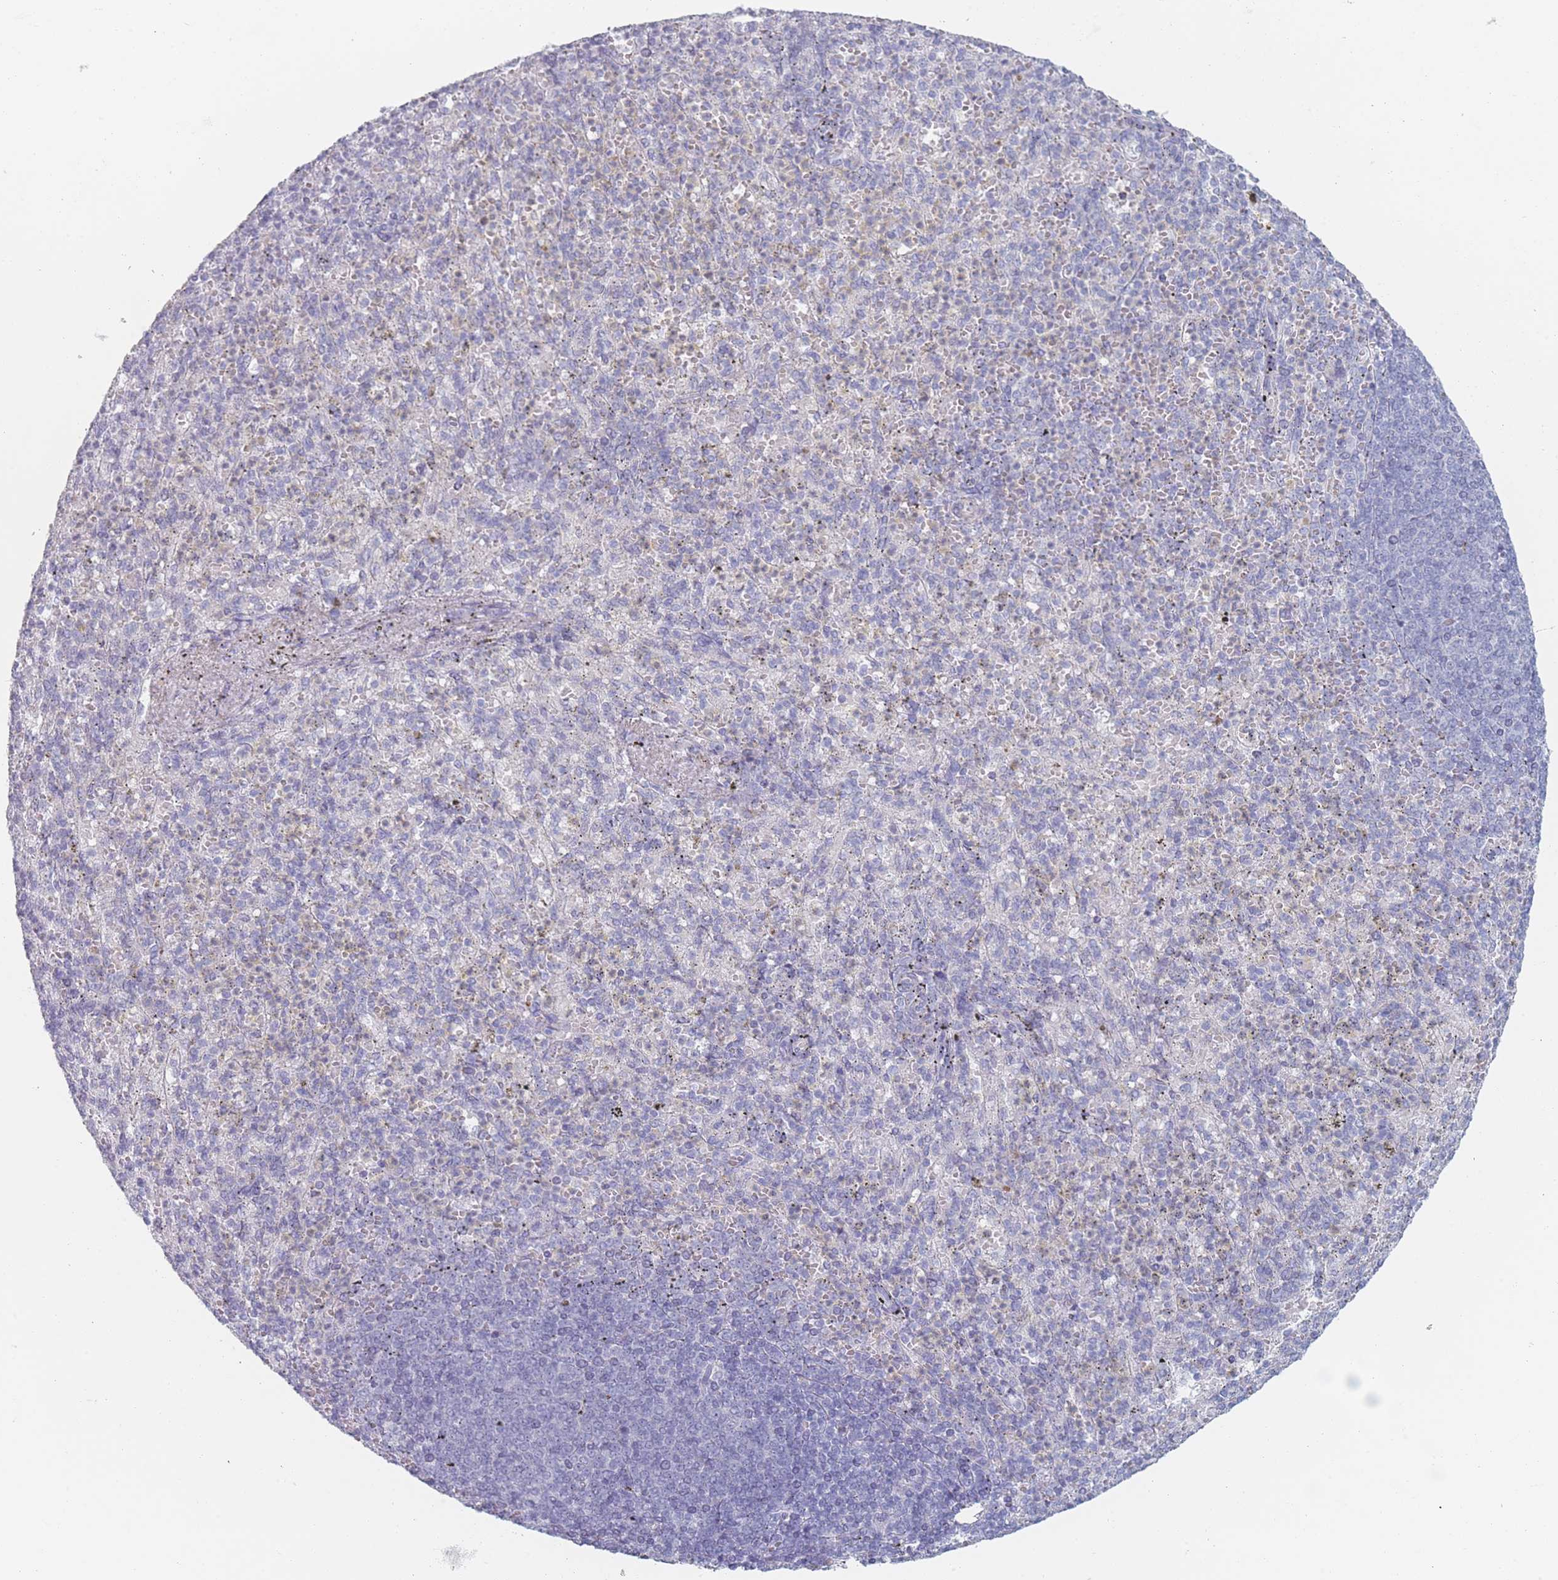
{"staining": {"intensity": "negative", "quantity": "none", "location": "none"}, "tissue": "spleen", "cell_type": "Cells in red pulp", "image_type": "normal", "snomed": [{"axis": "morphology", "description": "Normal tissue, NOS"}, {"axis": "topography", "description": "Spleen"}], "caption": "Spleen stained for a protein using IHC exhibits no expression cells in red pulp.", "gene": "RNF4", "patient": {"sex": "female", "age": 74}}